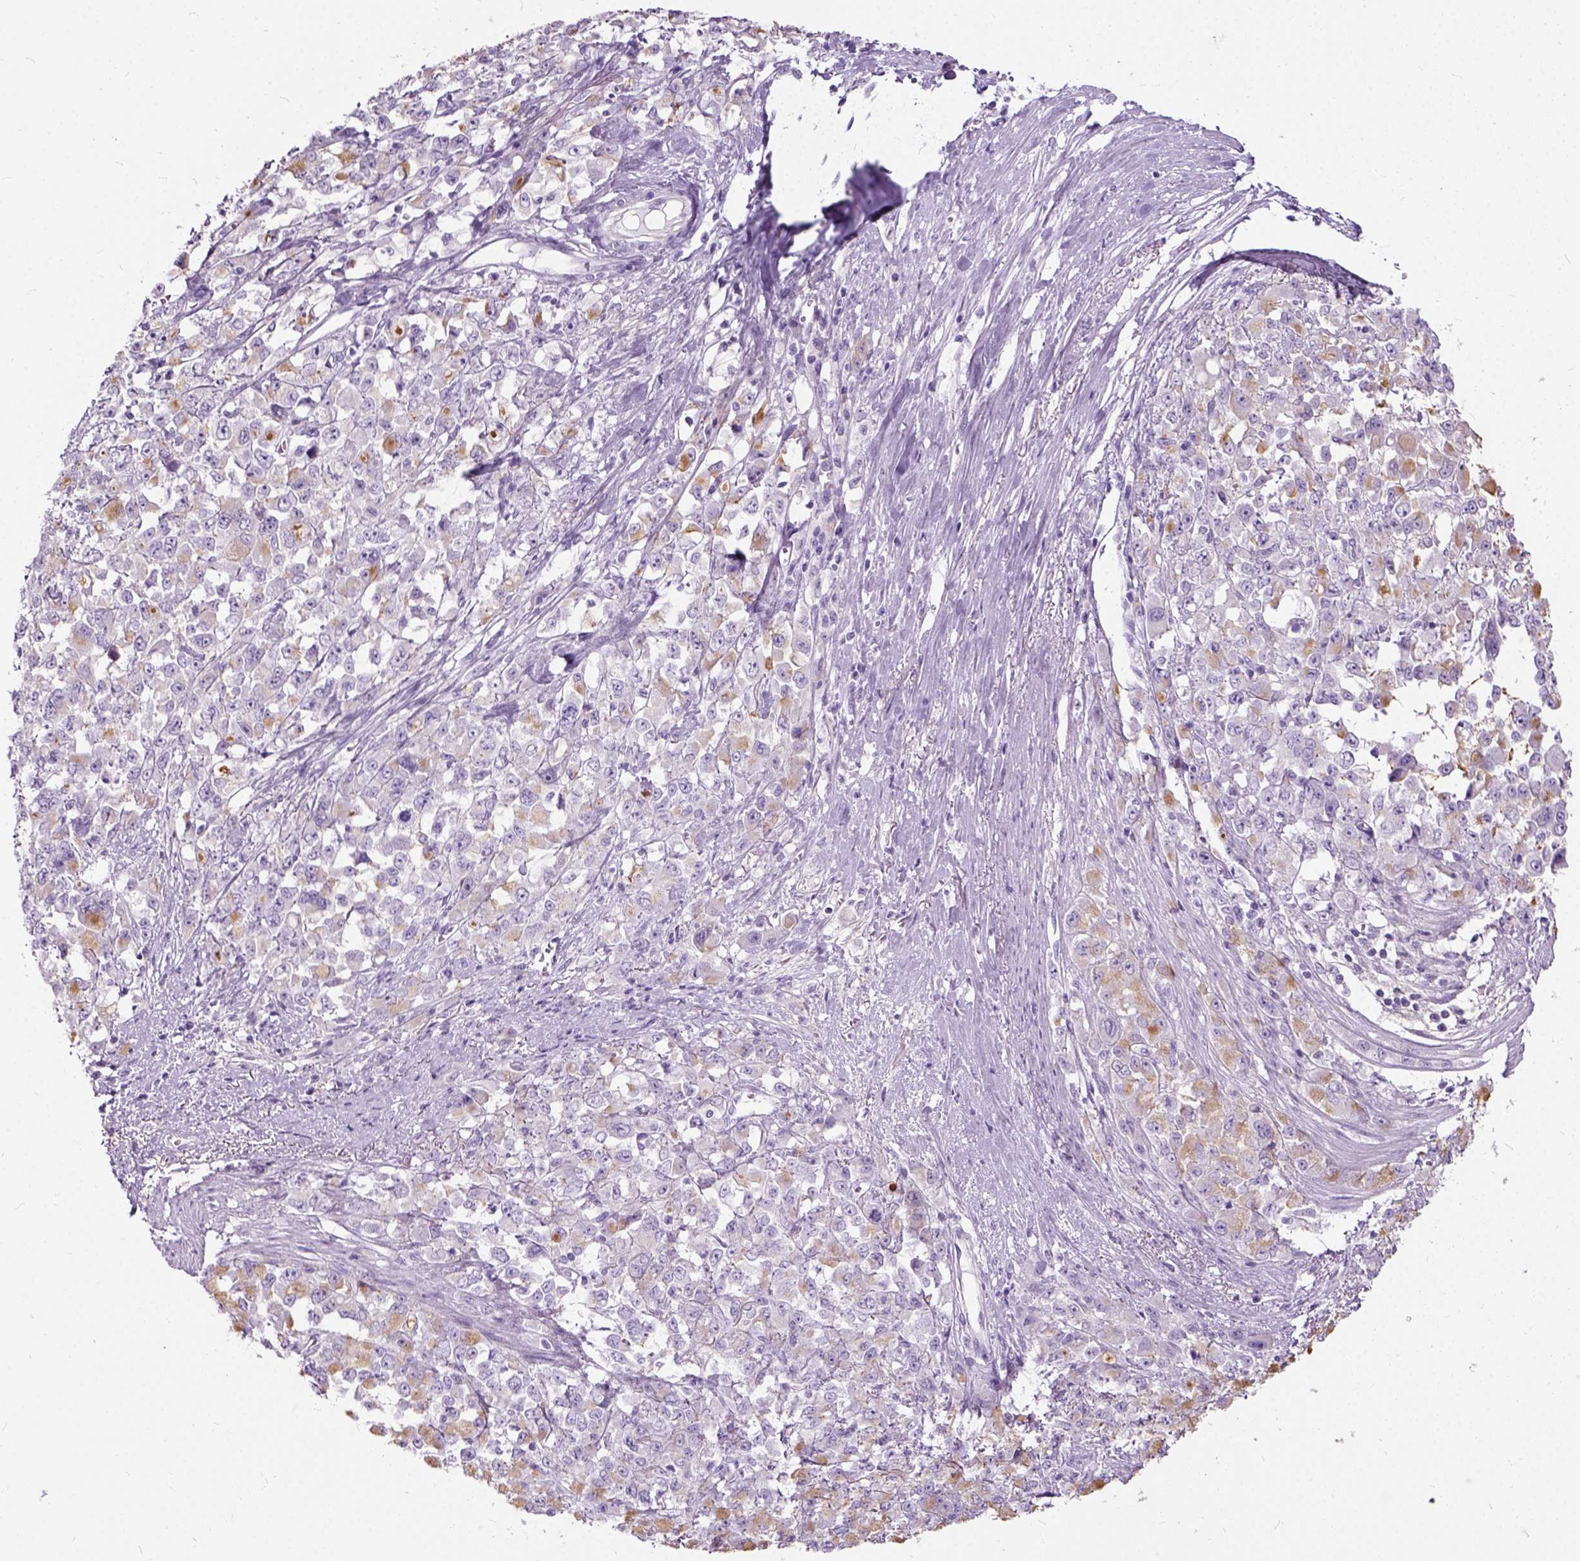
{"staining": {"intensity": "weak", "quantity": "25%-75%", "location": "cytoplasmic/membranous"}, "tissue": "stomach cancer", "cell_type": "Tumor cells", "image_type": "cancer", "snomed": [{"axis": "morphology", "description": "Adenocarcinoma, NOS"}, {"axis": "topography", "description": "Stomach"}], "caption": "A low amount of weak cytoplasmic/membranous expression is identified in about 25%-75% of tumor cells in stomach cancer tissue.", "gene": "AXDND1", "patient": {"sex": "female", "age": 76}}